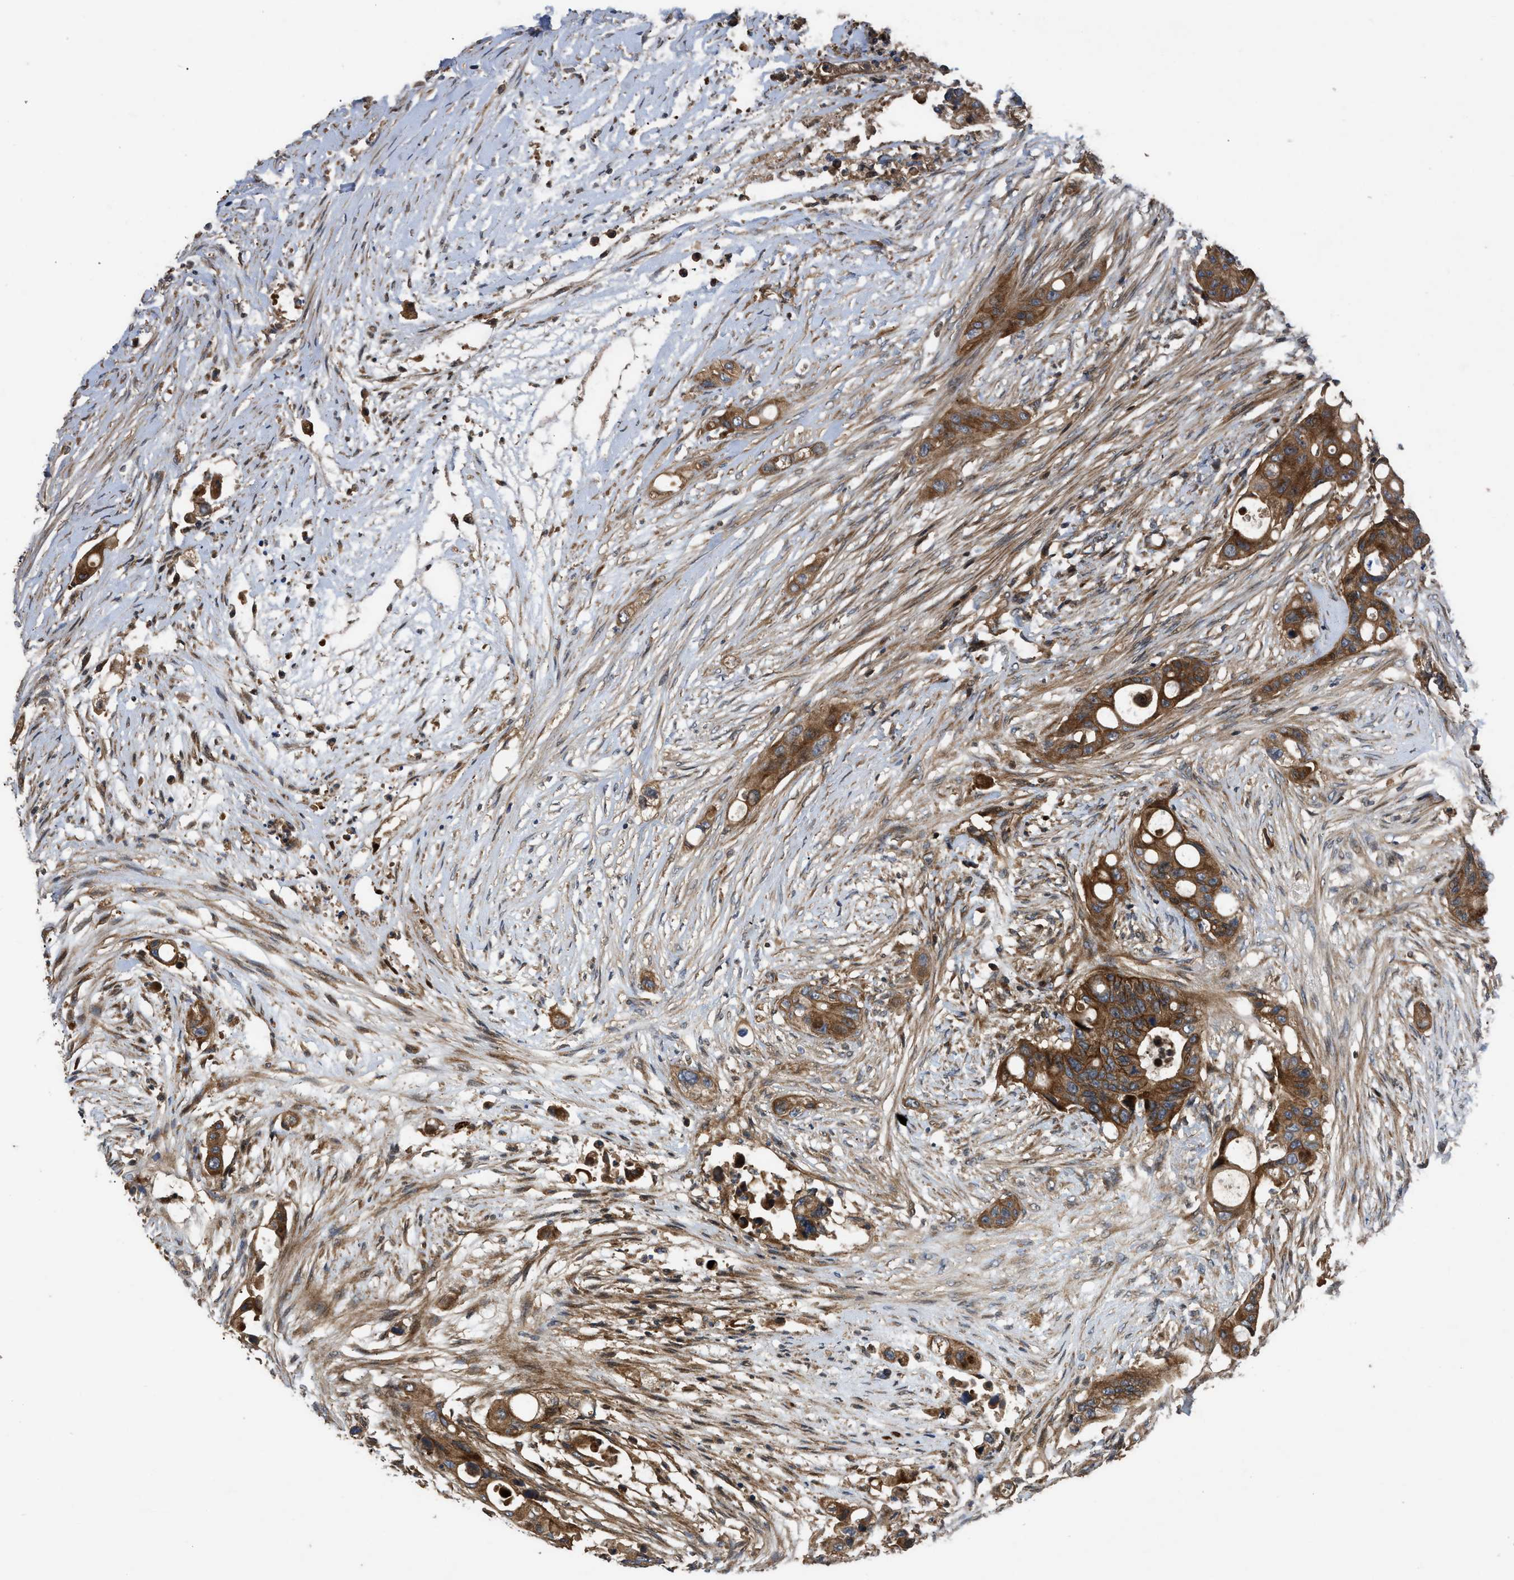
{"staining": {"intensity": "strong", "quantity": ">75%", "location": "cytoplasmic/membranous"}, "tissue": "colorectal cancer", "cell_type": "Tumor cells", "image_type": "cancer", "snomed": [{"axis": "morphology", "description": "Adenocarcinoma, NOS"}, {"axis": "topography", "description": "Colon"}], "caption": "About >75% of tumor cells in human colorectal adenocarcinoma demonstrate strong cytoplasmic/membranous protein positivity as visualized by brown immunohistochemical staining.", "gene": "CNNM3", "patient": {"sex": "female", "age": 57}}